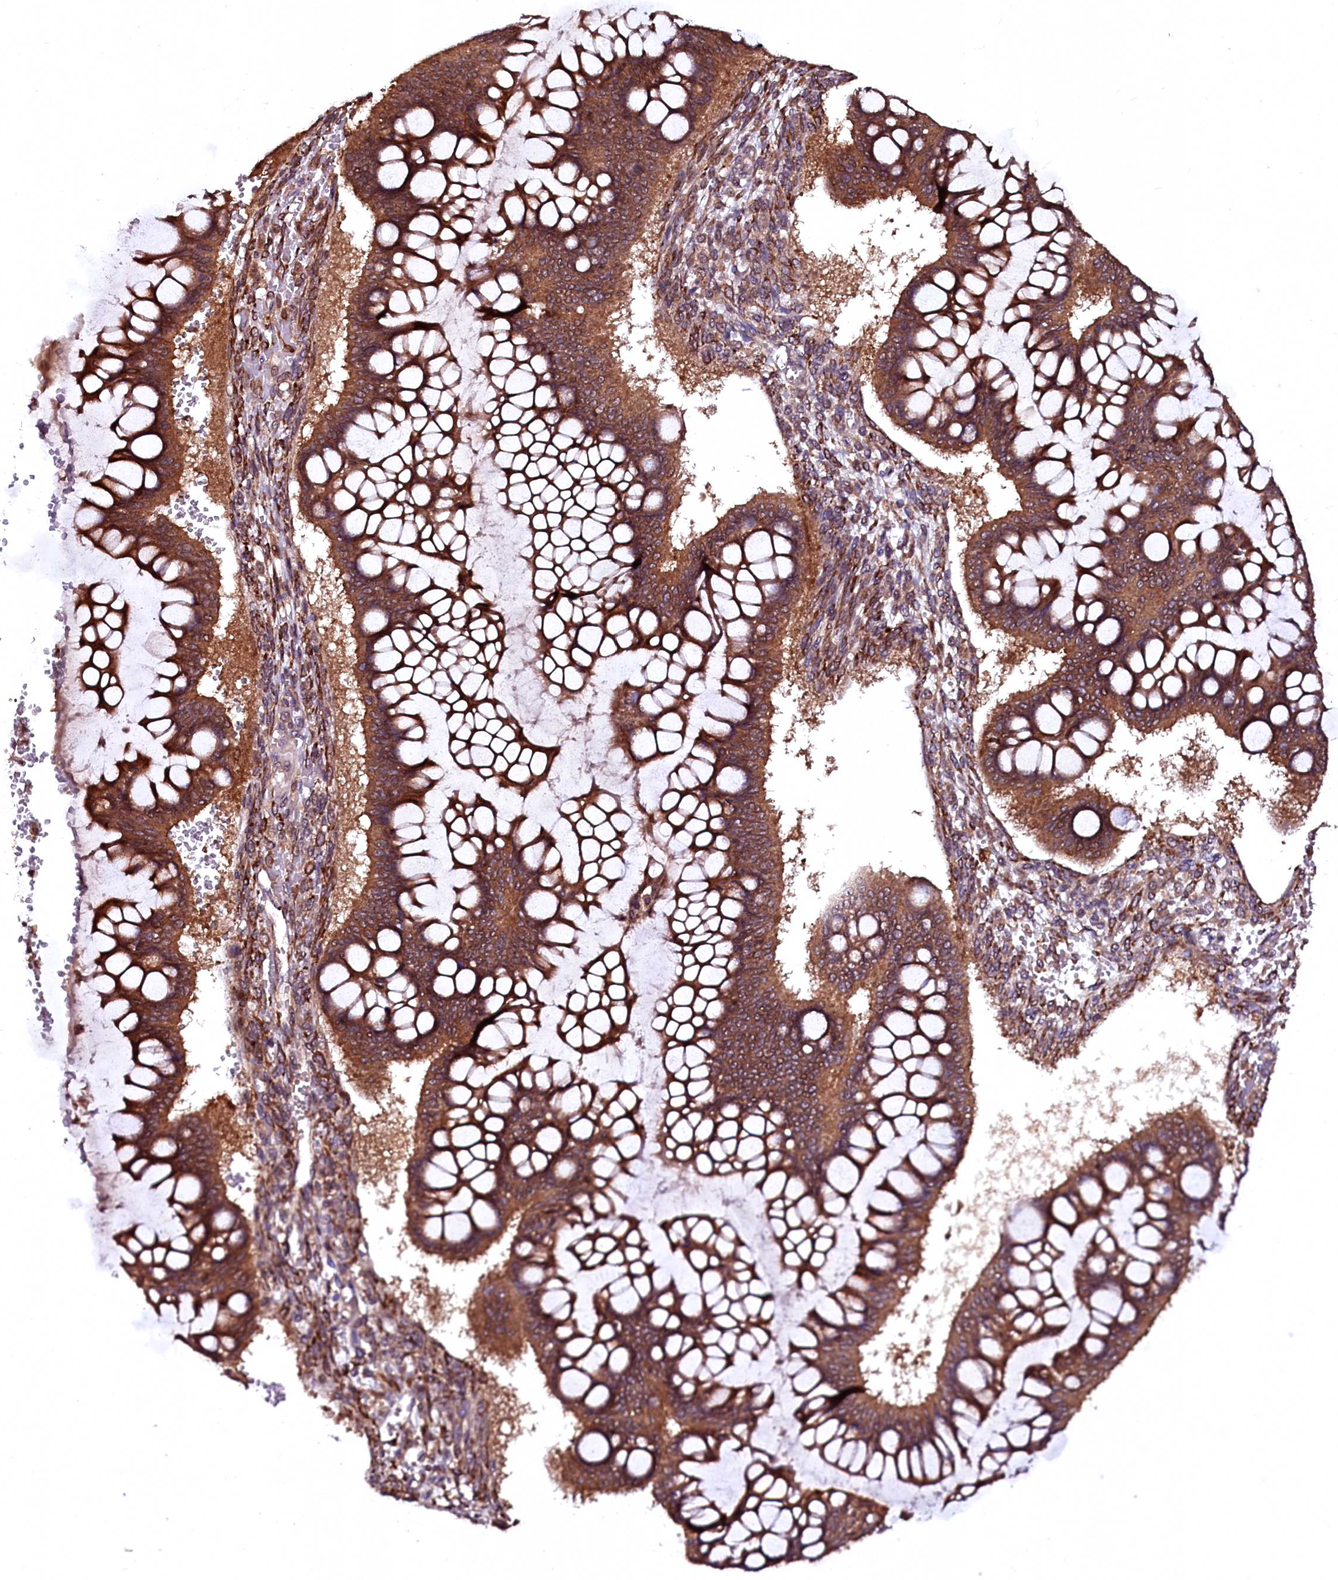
{"staining": {"intensity": "moderate", "quantity": ">75%", "location": "cytoplasmic/membranous"}, "tissue": "ovarian cancer", "cell_type": "Tumor cells", "image_type": "cancer", "snomed": [{"axis": "morphology", "description": "Cystadenocarcinoma, mucinous, NOS"}, {"axis": "topography", "description": "Ovary"}], "caption": "Human mucinous cystadenocarcinoma (ovarian) stained with a protein marker shows moderate staining in tumor cells.", "gene": "N4BP1", "patient": {"sex": "female", "age": 73}}